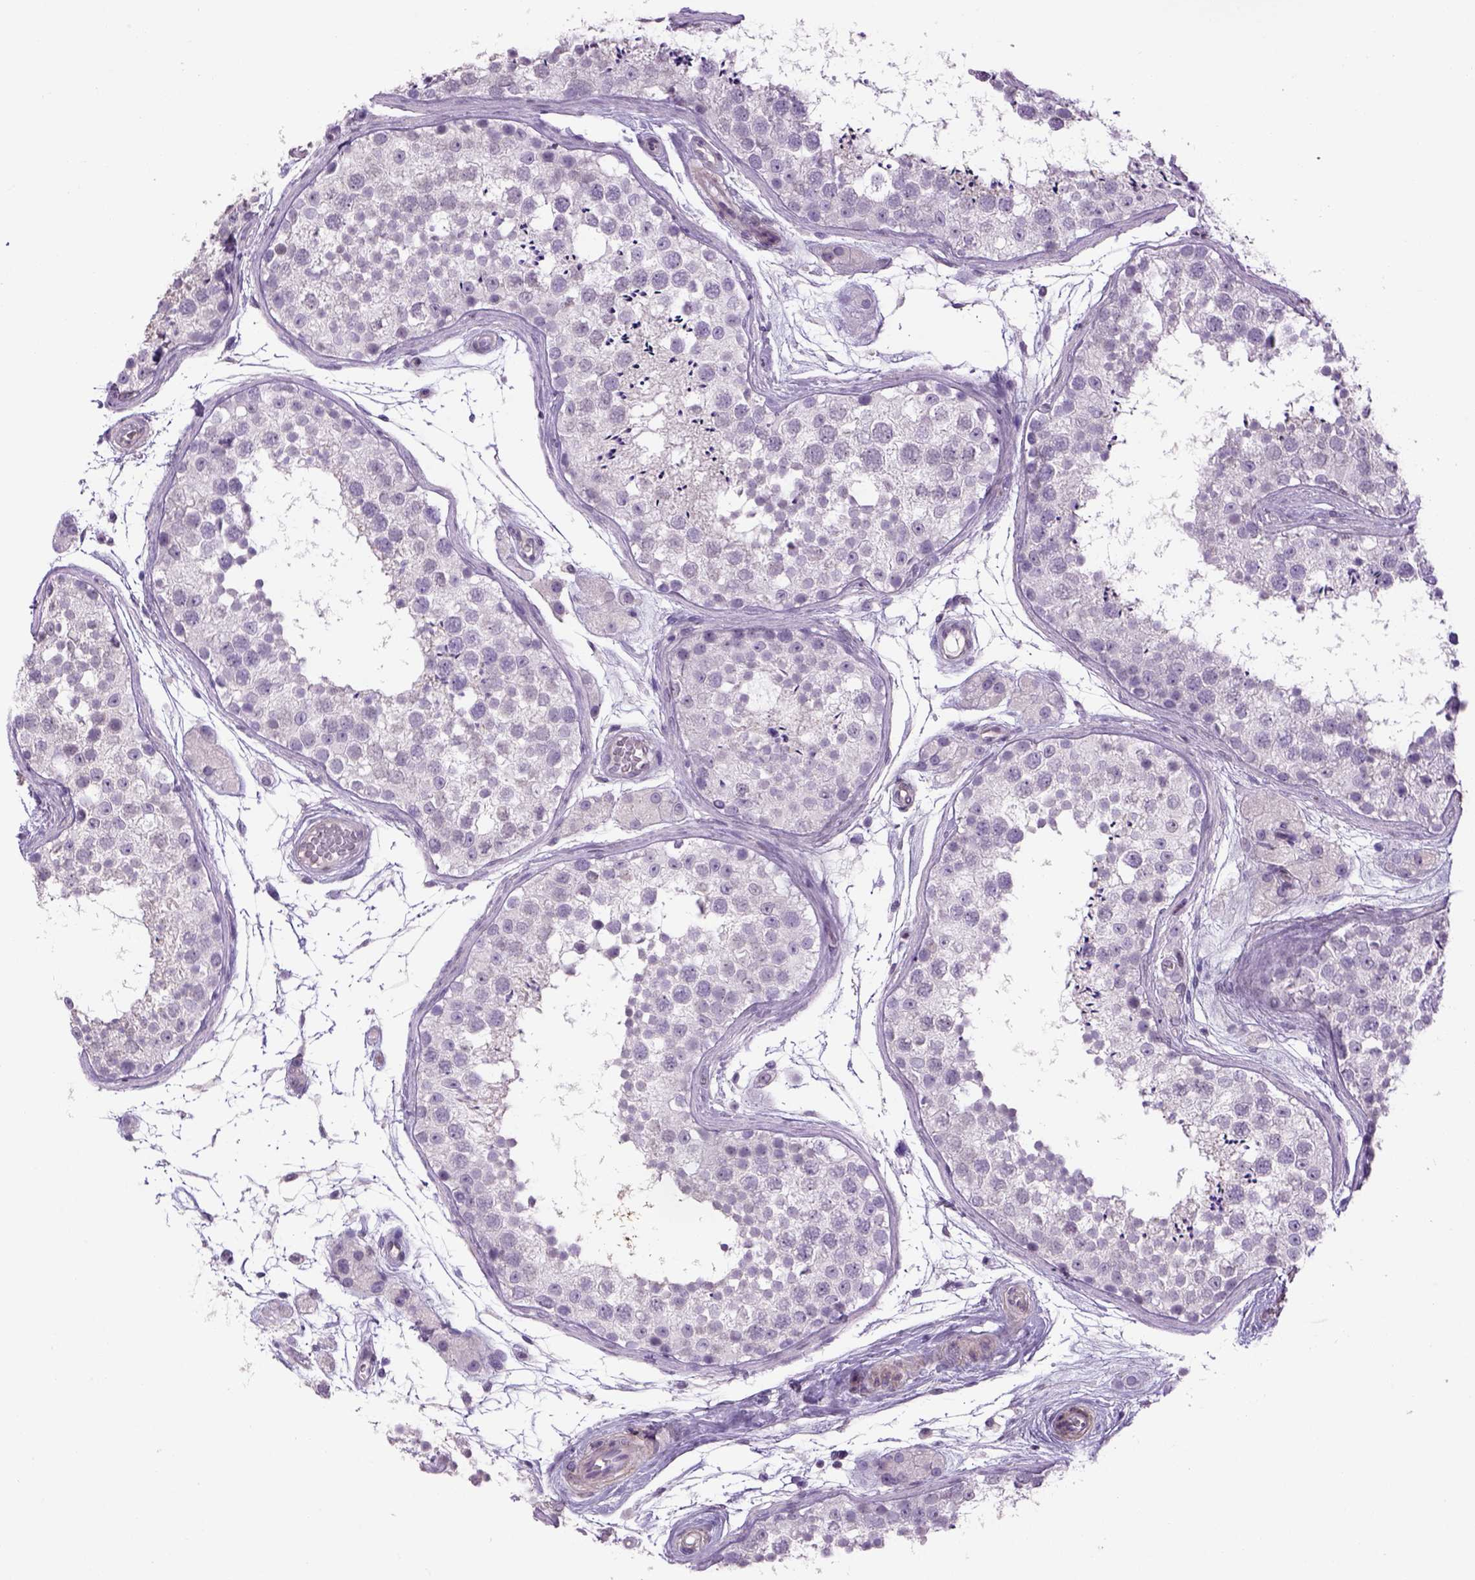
{"staining": {"intensity": "negative", "quantity": "none", "location": "none"}, "tissue": "testis", "cell_type": "Cells in seminiferous ducts", "image_type": "normal", "snomed": [{"axis": "morphology", "description": "Normal tissue, NOS"}, {"axis": "topography", "description": "Testis"}], "caption": "Protein analysis of normal testis reveals no significant expression in cells in seminiferous ducts.", "gene": "PRRT1", "patient": {"sex": "male", "age": 41}}